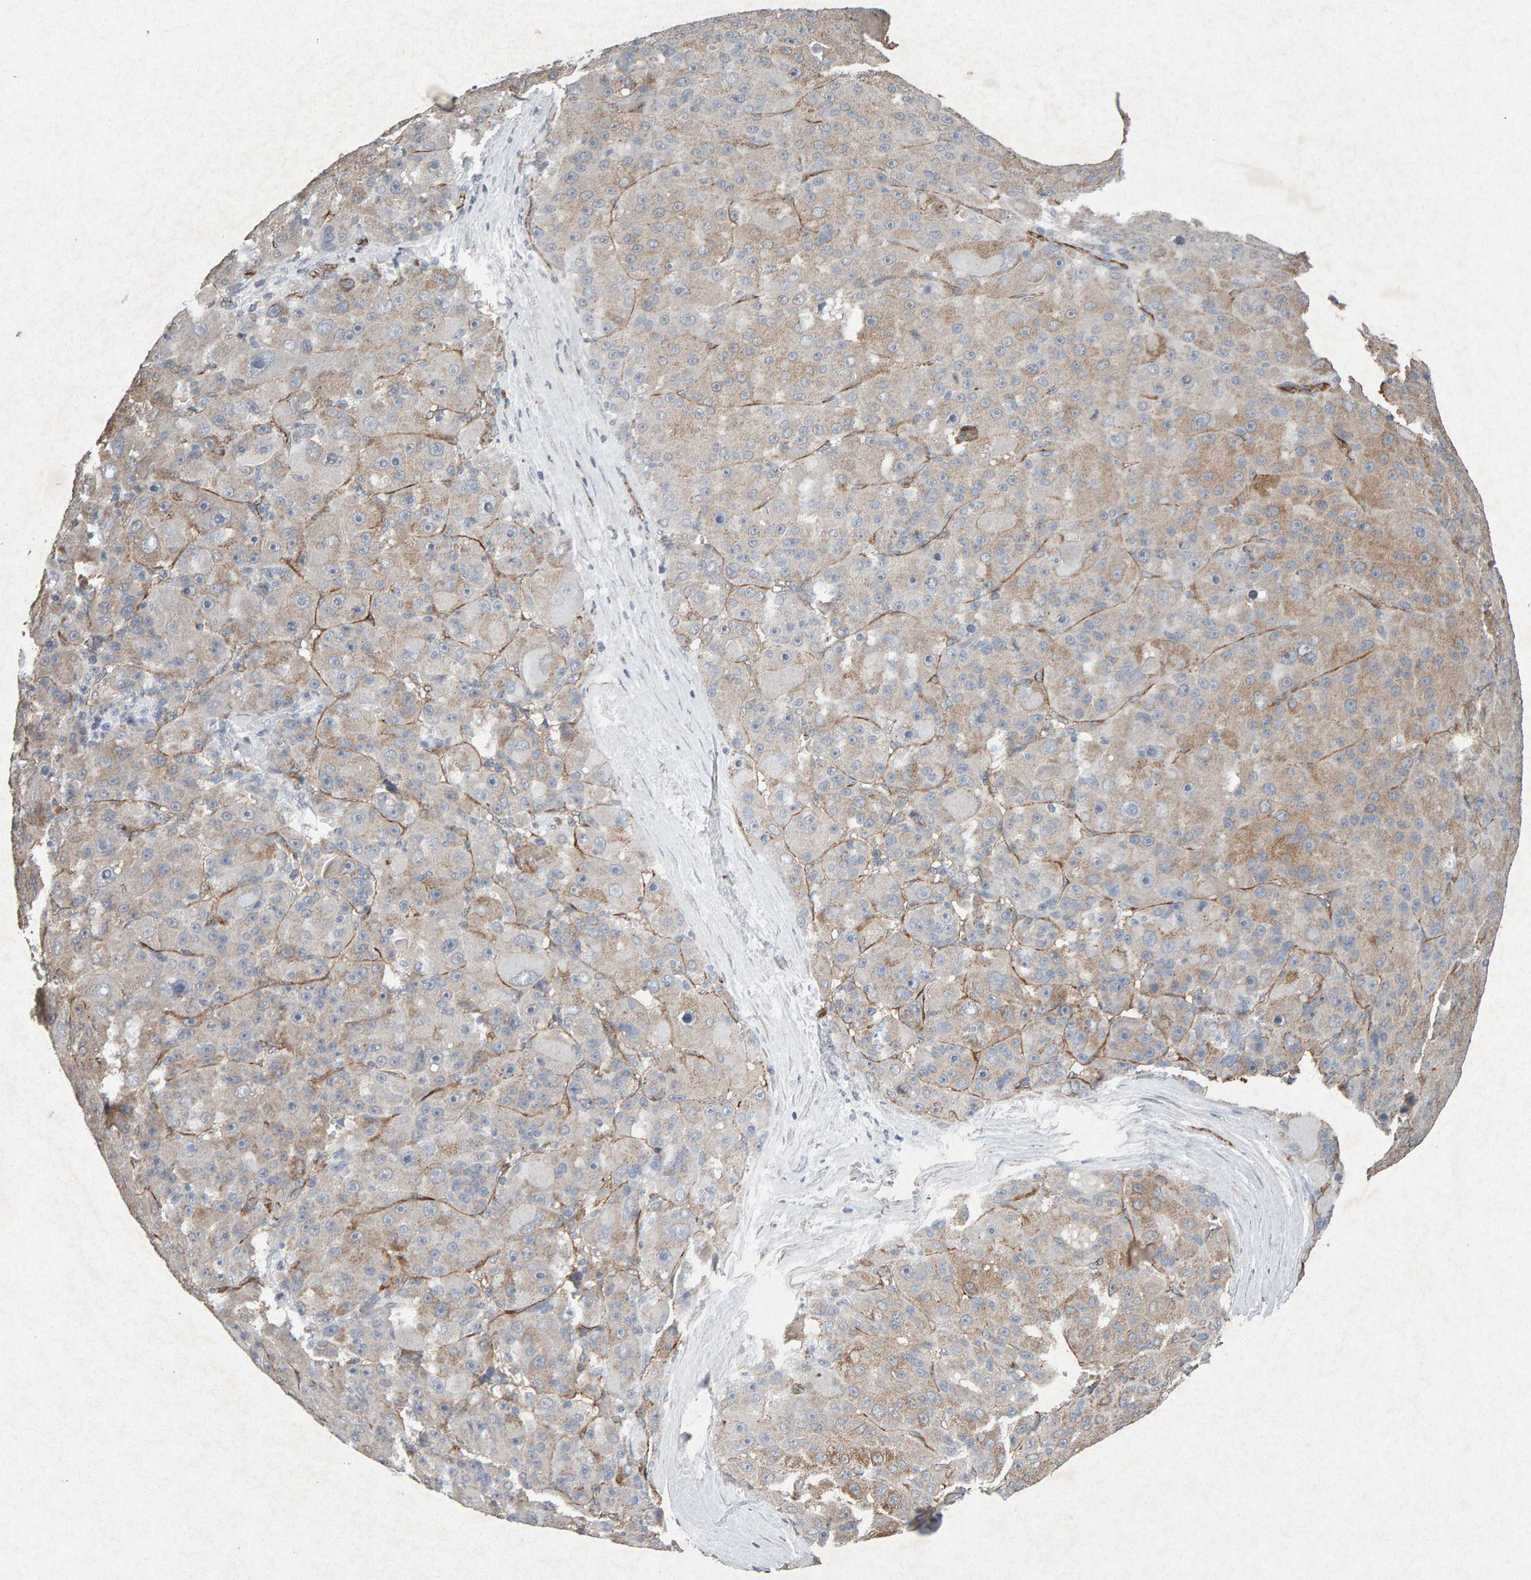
{"staining": {"intensity": "weak", "quantity": "25%-75%", "location": "cytoplasmic/membranous"}, "tissue": "liver cancer", "cell_type": "Tumor cells", "image_type": "cancer", "snomed": [{"axis": "morphology", "description": "Carcinoma, Hepatocellular, NOS"}, {"axis": "topography", "description": "Liver"}], "caption": "Hepatocellular carcinoma (liver) stained for a protein (brown) shows weak cytoplasmic/membranous positive staining in approximately 25%-75% of tumor cells.", "gene": "PTPRM", "patient": {"sex": "male", "age": 76}}